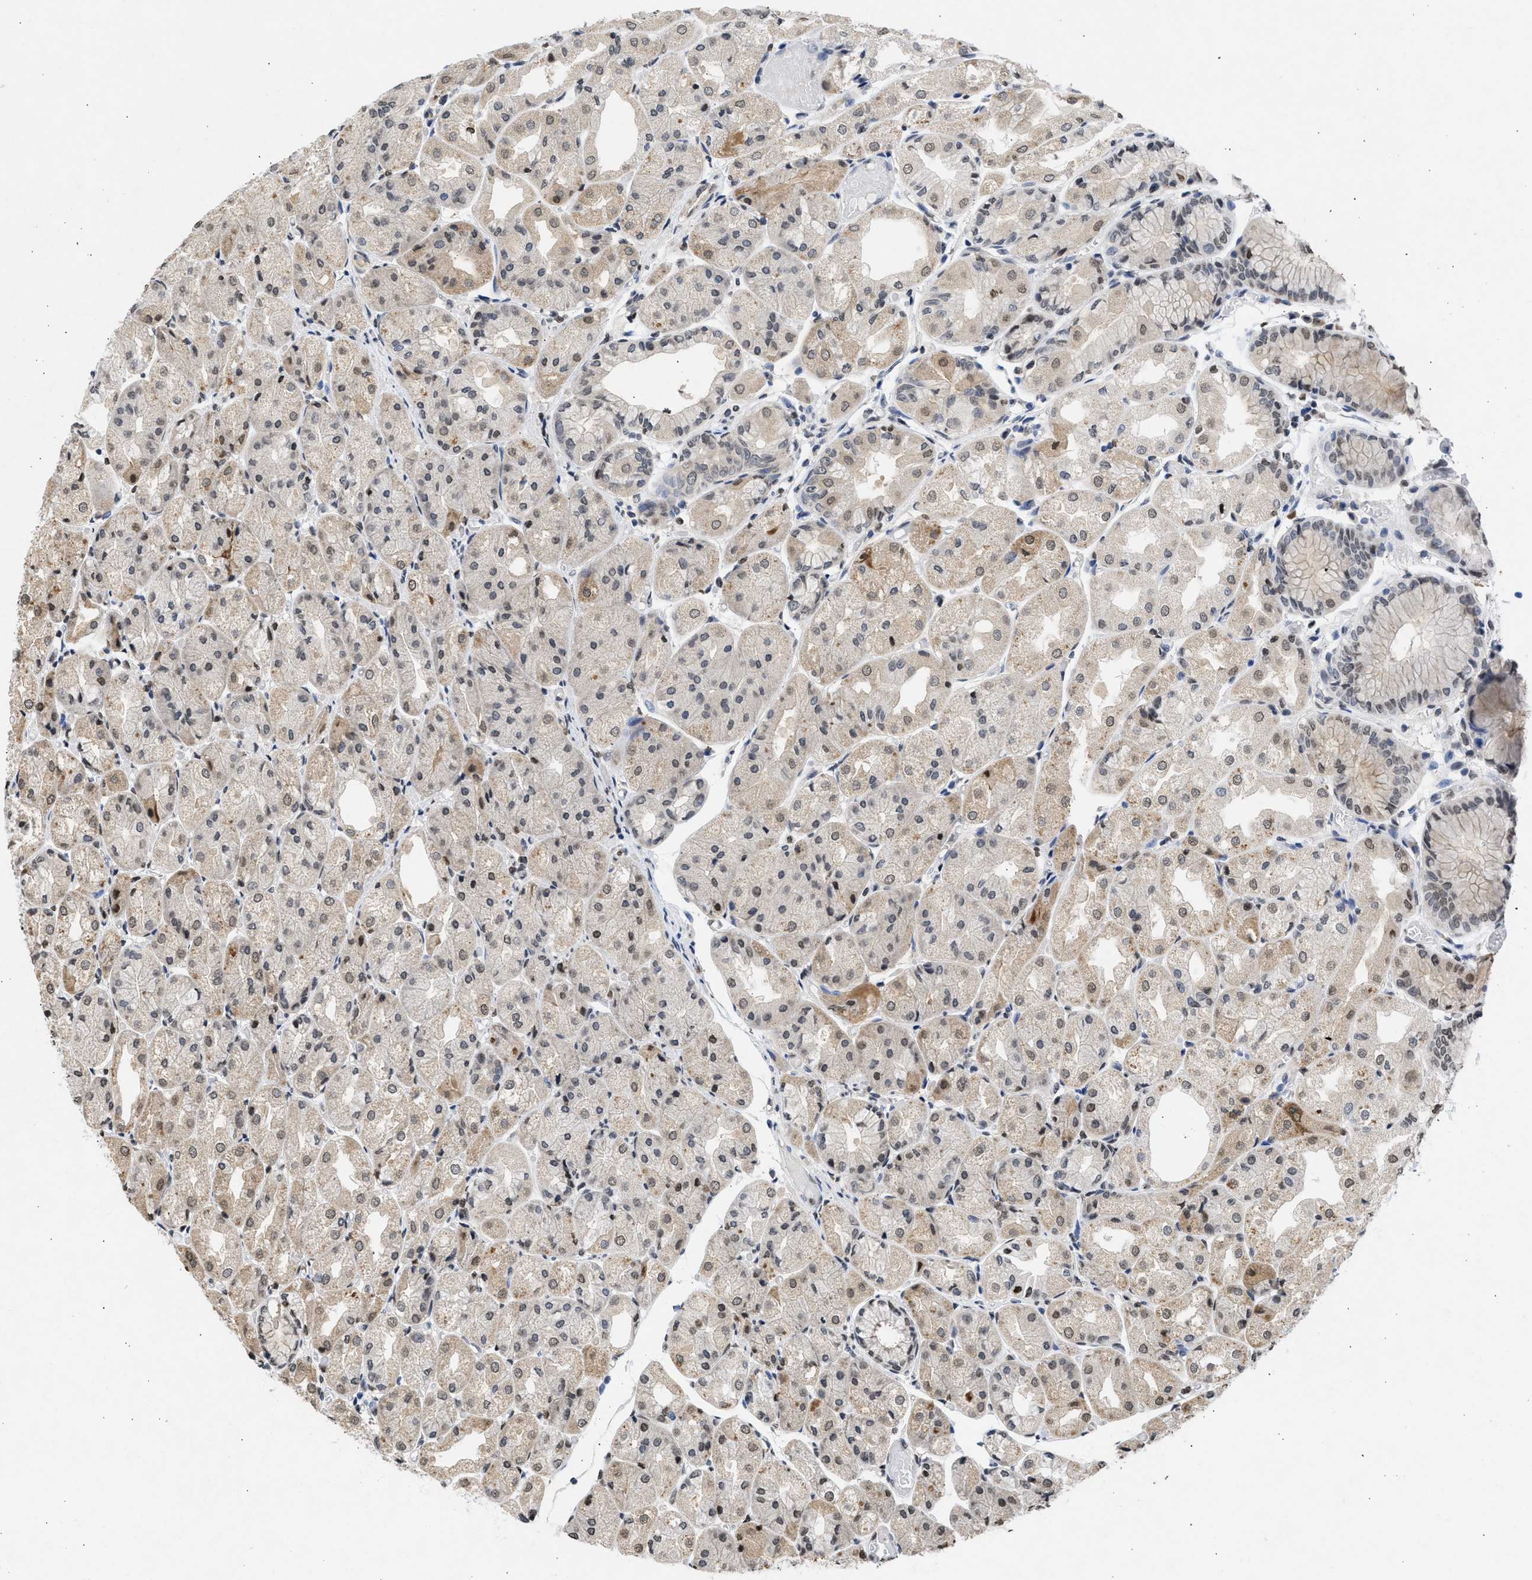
{"staining": {"intensity": "strong", "quantity": "25%-75%", "location": "cytoplasmic/membranous,nuclear"}, "tissue": "stomach", "cell_type": "Glandular cells", "image_type": "normal", "snomed": [{"axis": "morphology", "description": "Normal tissue, NOS"}, {"axis": "topography", "description": "Stomach, upper"}], "caption": "Protein staining reveals strong cytoplasmic/membranous,nuclear positivity in about 25%-75% of glandular cells in unremarkable stomach. The protein is stained brown, and the nuclei are stained in blue (DAB IHC with brightfield microscopy, high magnification).", "gene": "NUP35", "patient": {"sex": "male", "age": 72}}